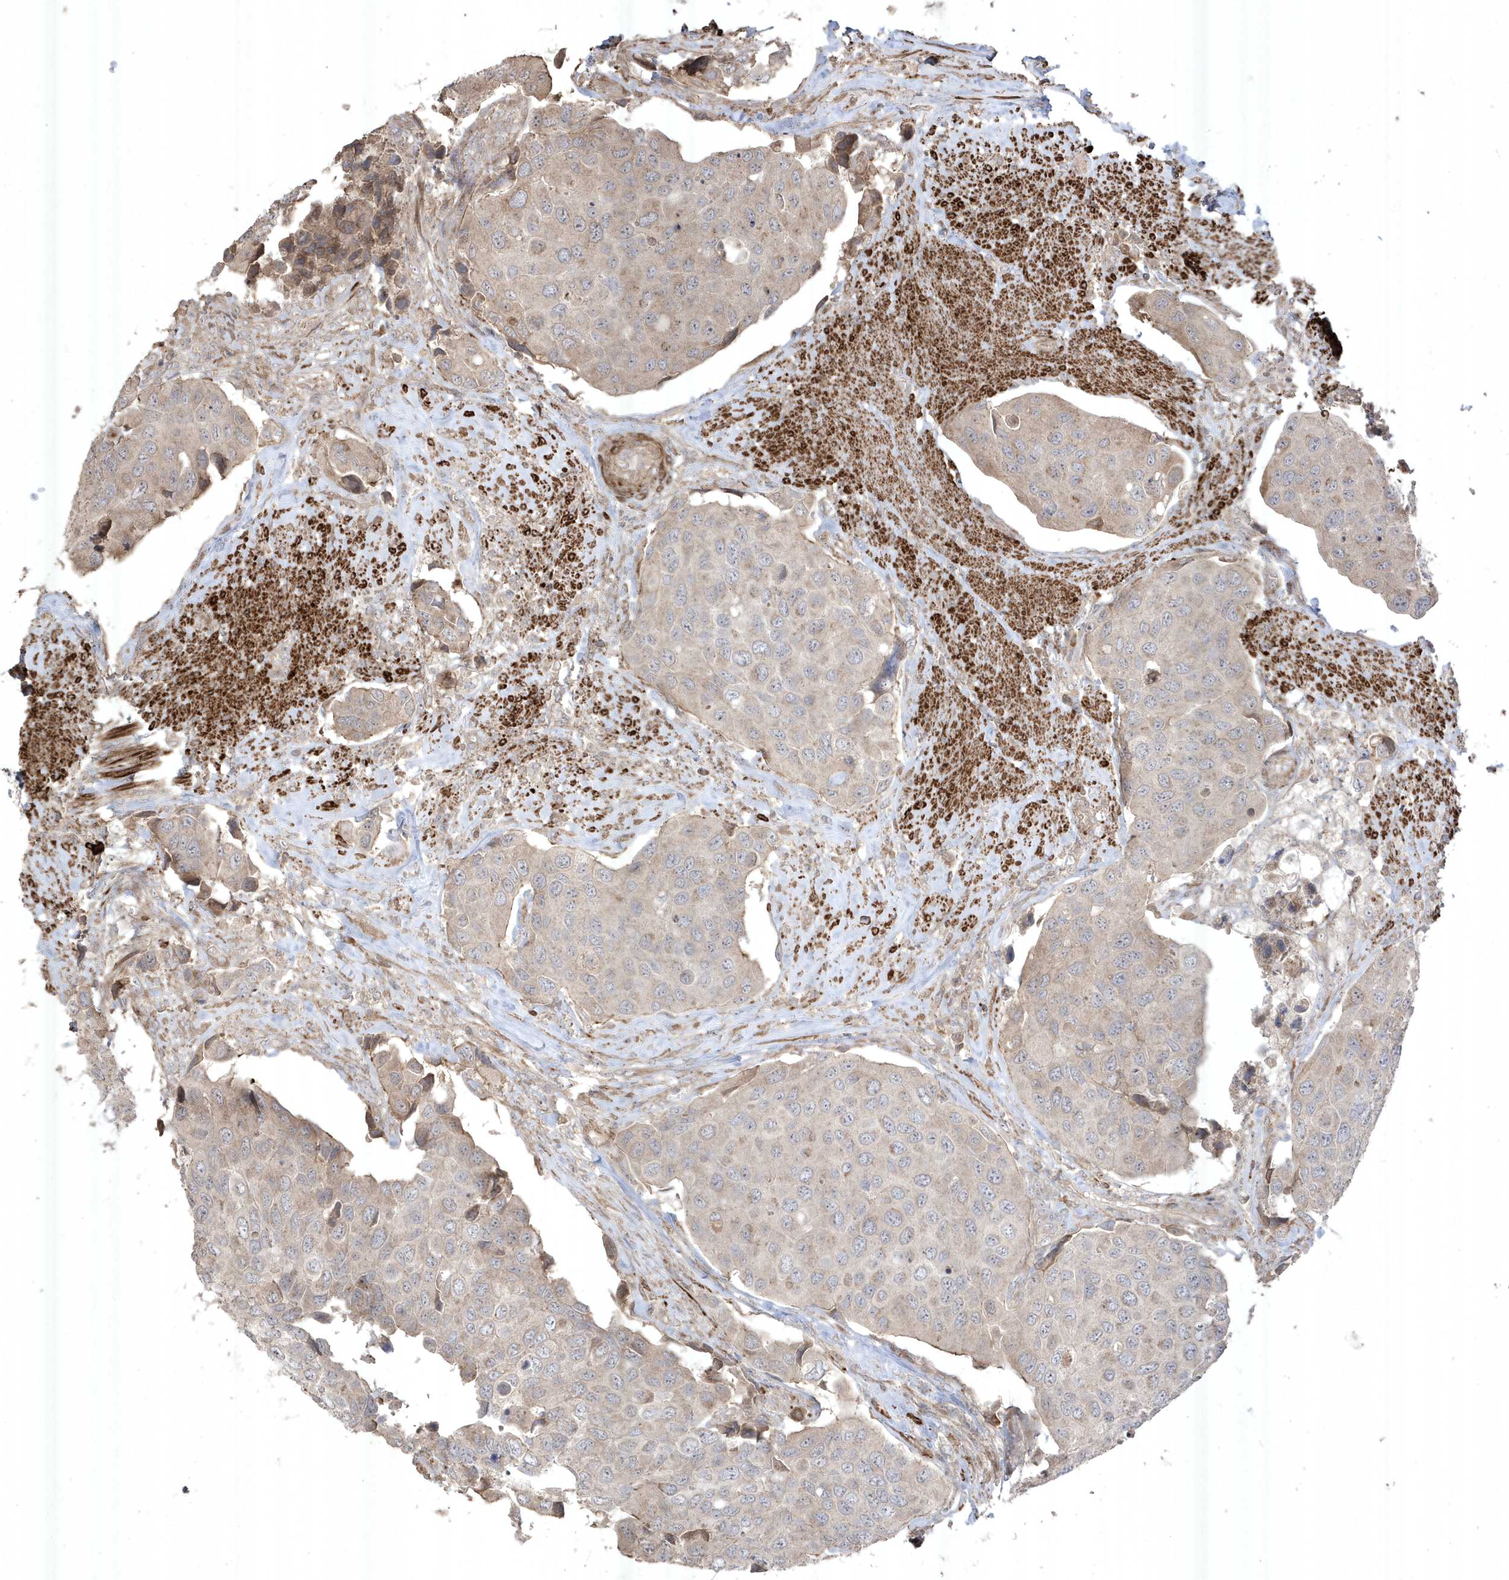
{"staining": {"intensity": "negative", "quantity": "none", "location": "none"}, "tissue": "urothelial cancer", "cell_type": "Tumor cells", "image_type": "cancer", "snomed": [{"axis": "morphology", "description": "Urothelial carcinoma, High grade"}, {"axis": "topography", "description": "Urinary bladder"}], "caption": "DAB immunohistochemical staining of urothelial cancer exhibits no significant positivity in tumor cells.", "gene": "CETN3", "patient": {"sex": "male", "age": 74}}